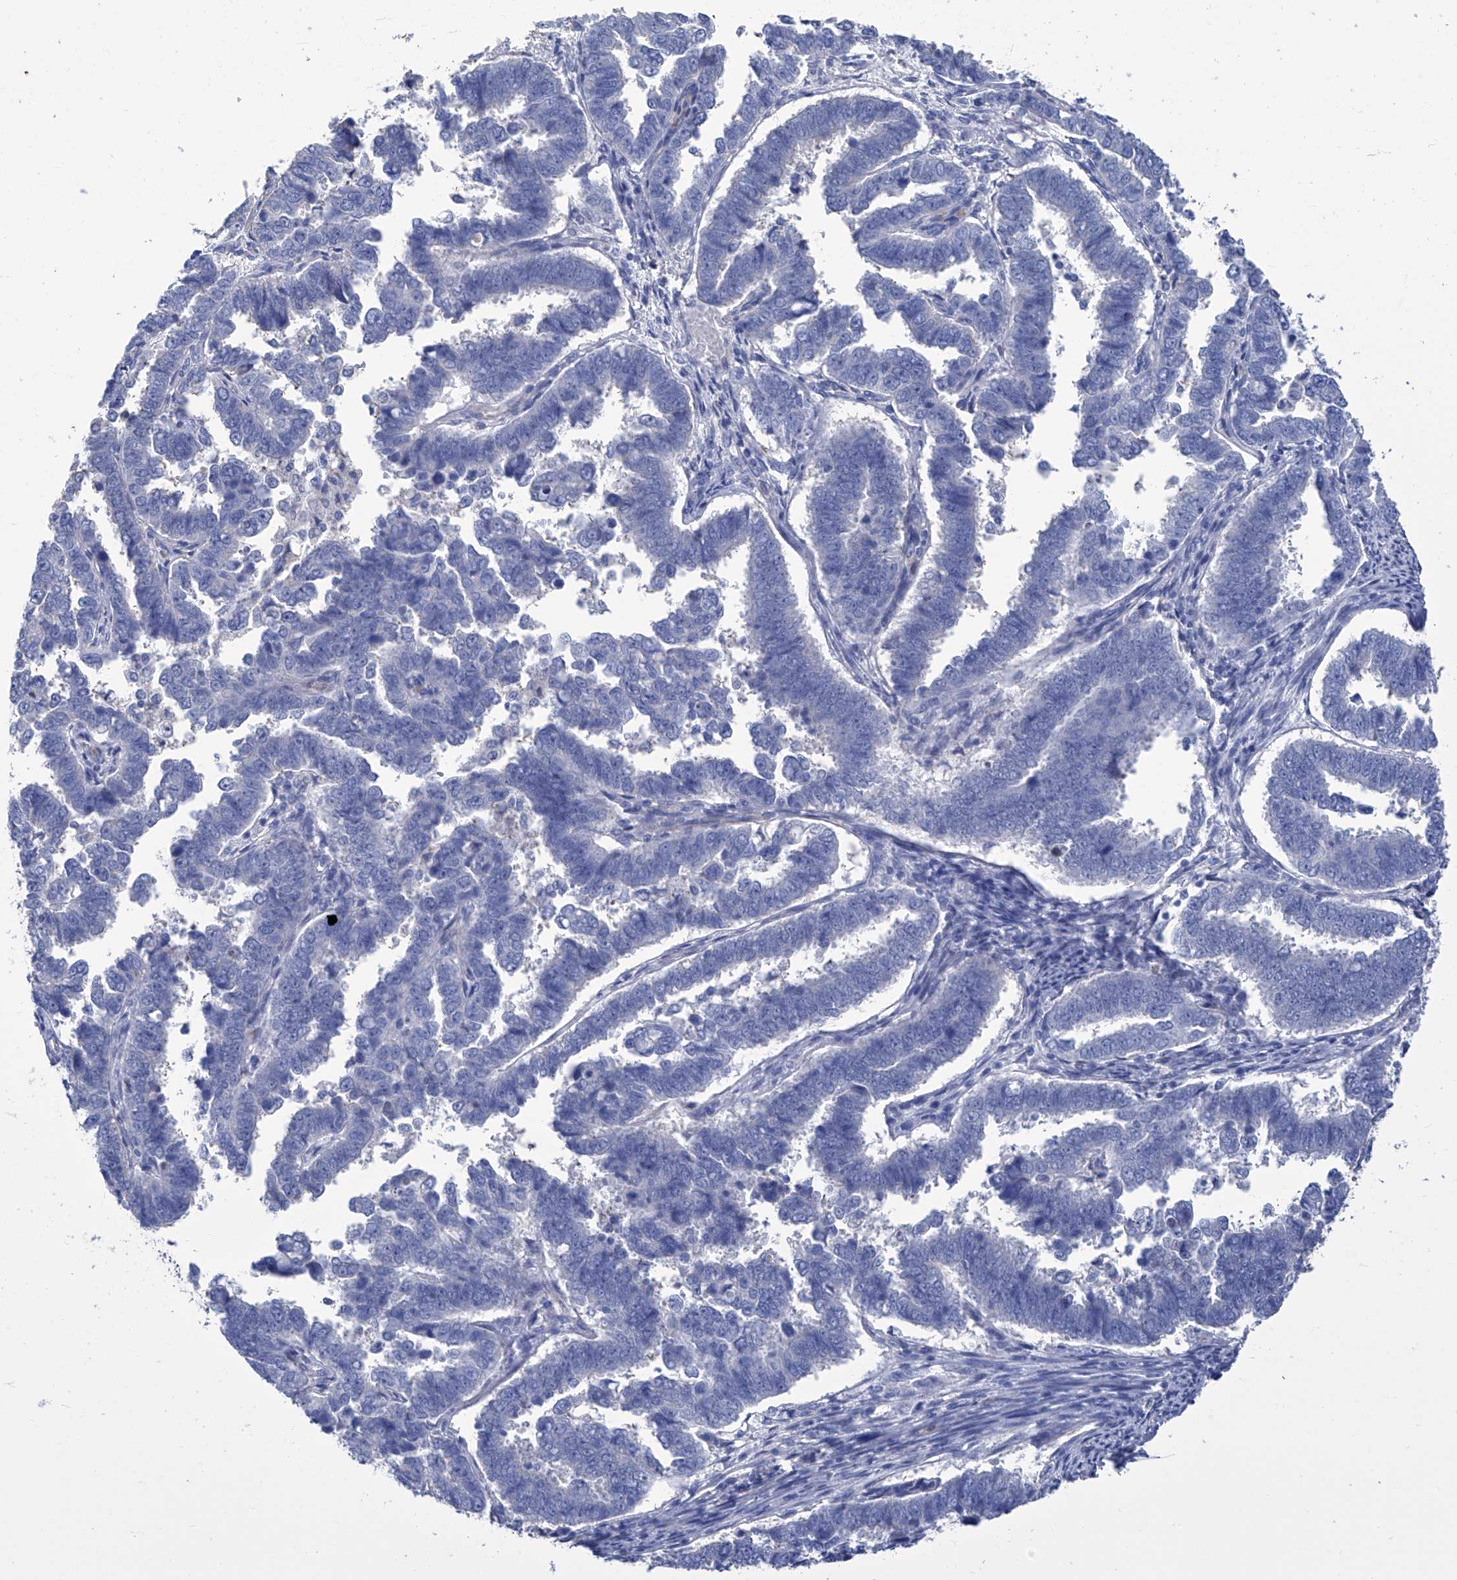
{"staining": {"intensity": "negative", "quantity": "none", "location": "none"}, "tissue": "endometrial cancer", "cell_type": "Tumor cells", "image_type": "cancer", "snomed": [{"axis": "morphology", "description": "Adenocarcinoma, NOS"}, {"axis": "topography", "description": "Endometrium"}], "caption": "There is no significant positivity in tumor cells of endometrial adenocarcinoma.", "gene": "SMS", "patient": {"sex": "female", "age": 75}}